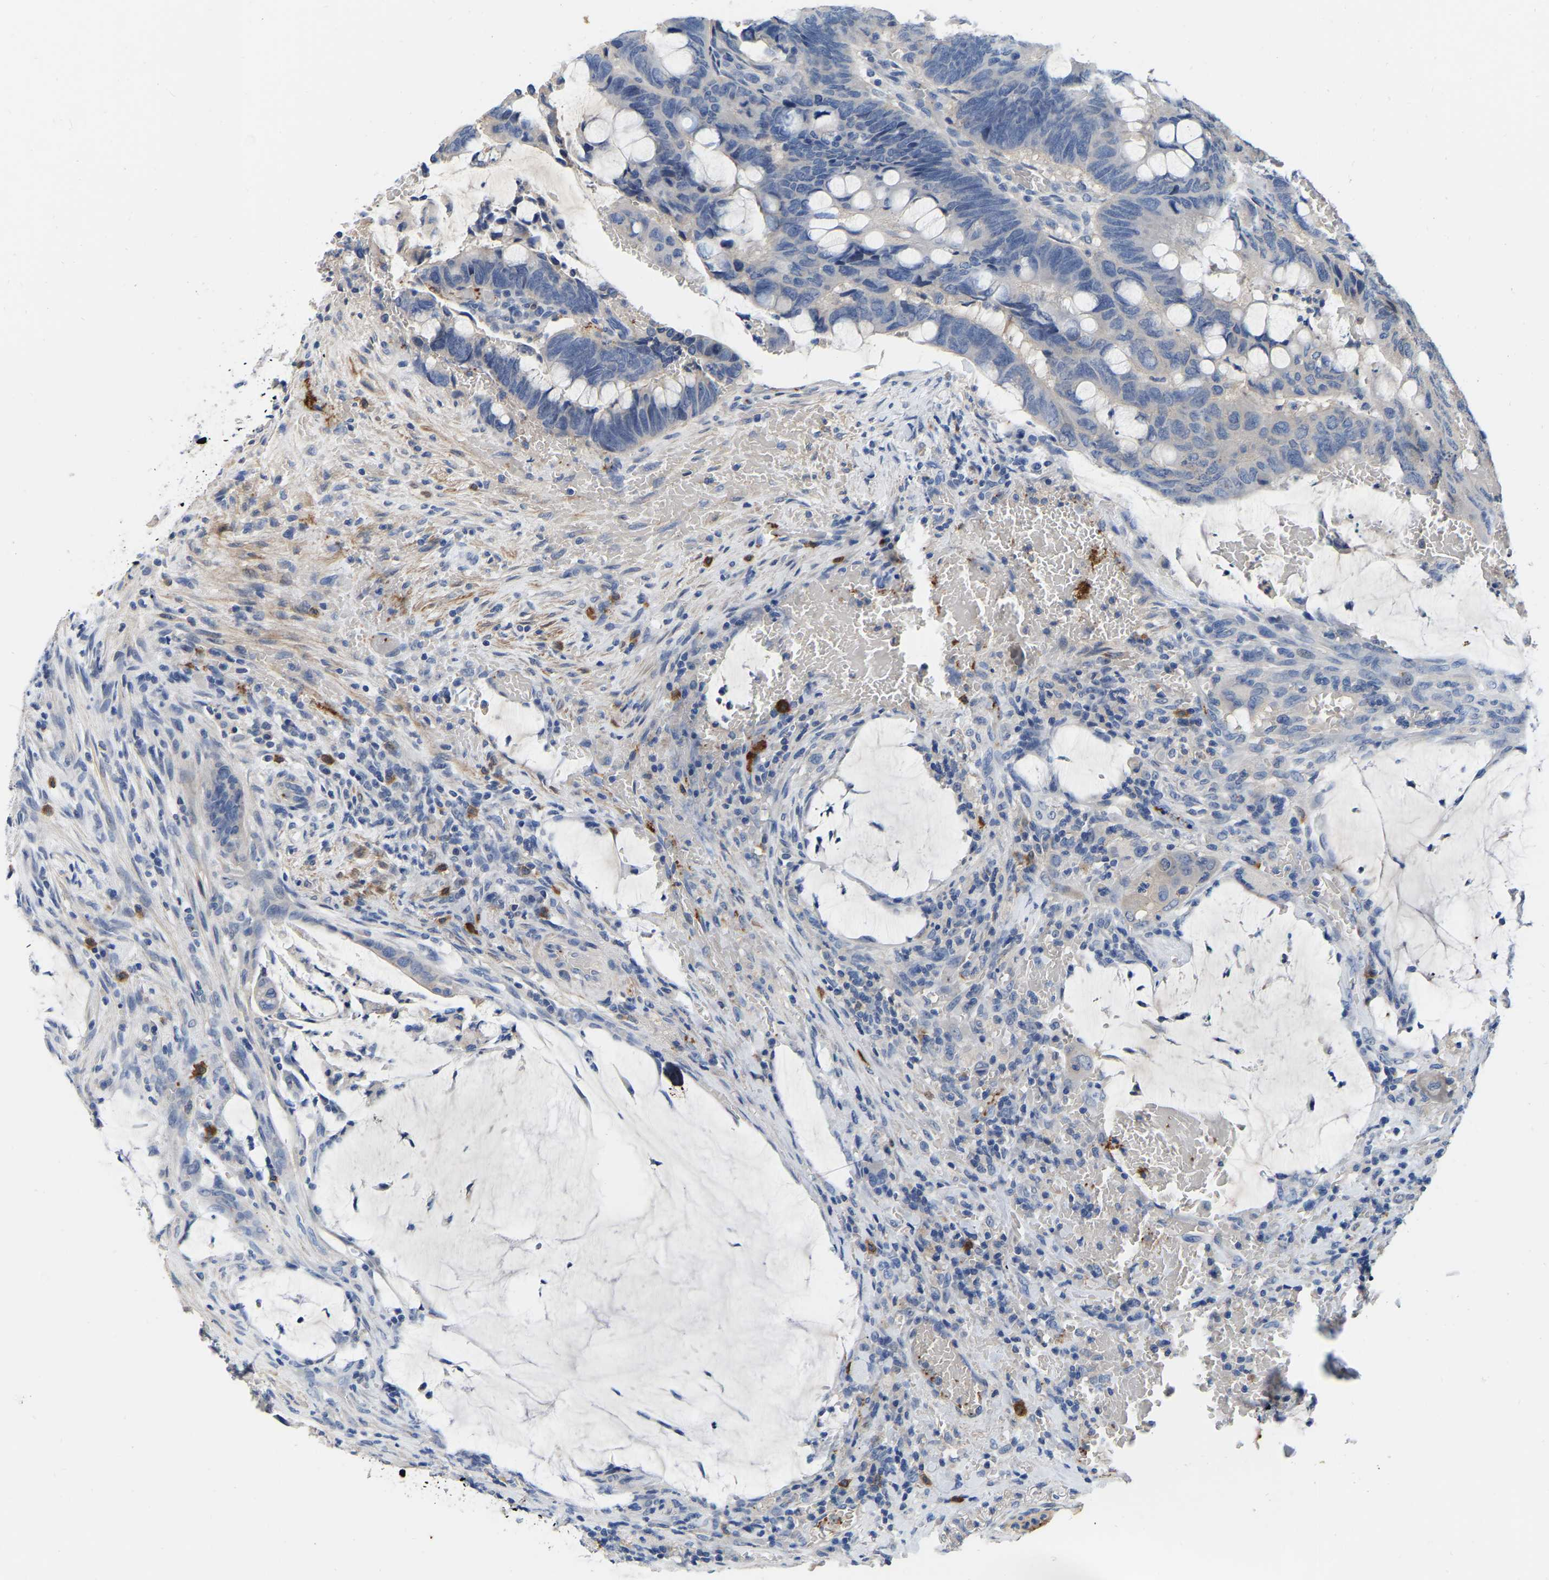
{"staining": {"intensity": "negative", "quantity": "none", "location": "none"}, "tissue": "colorectal cancer", "cell_type": "Tumor cells", "image_type": "cancer", "snomed": [{"axis": "morphology", "description": "Normal tissue, NOS"}, {"axis": "morphology", "description": "Adenocarcinoma, NOS"}, {"axis": "topography", "description": "Rectum"}, {"axis": "topography", "description": "Peripheral nerve tissue"}], "caption": "A high-resolution micrograph shows immunohistochemistry staining of colorectal cancer, which displays no significant positivity in tumor cells.", "gene": "RAB27B", "patient": {"sex": "male", "age": 92}}